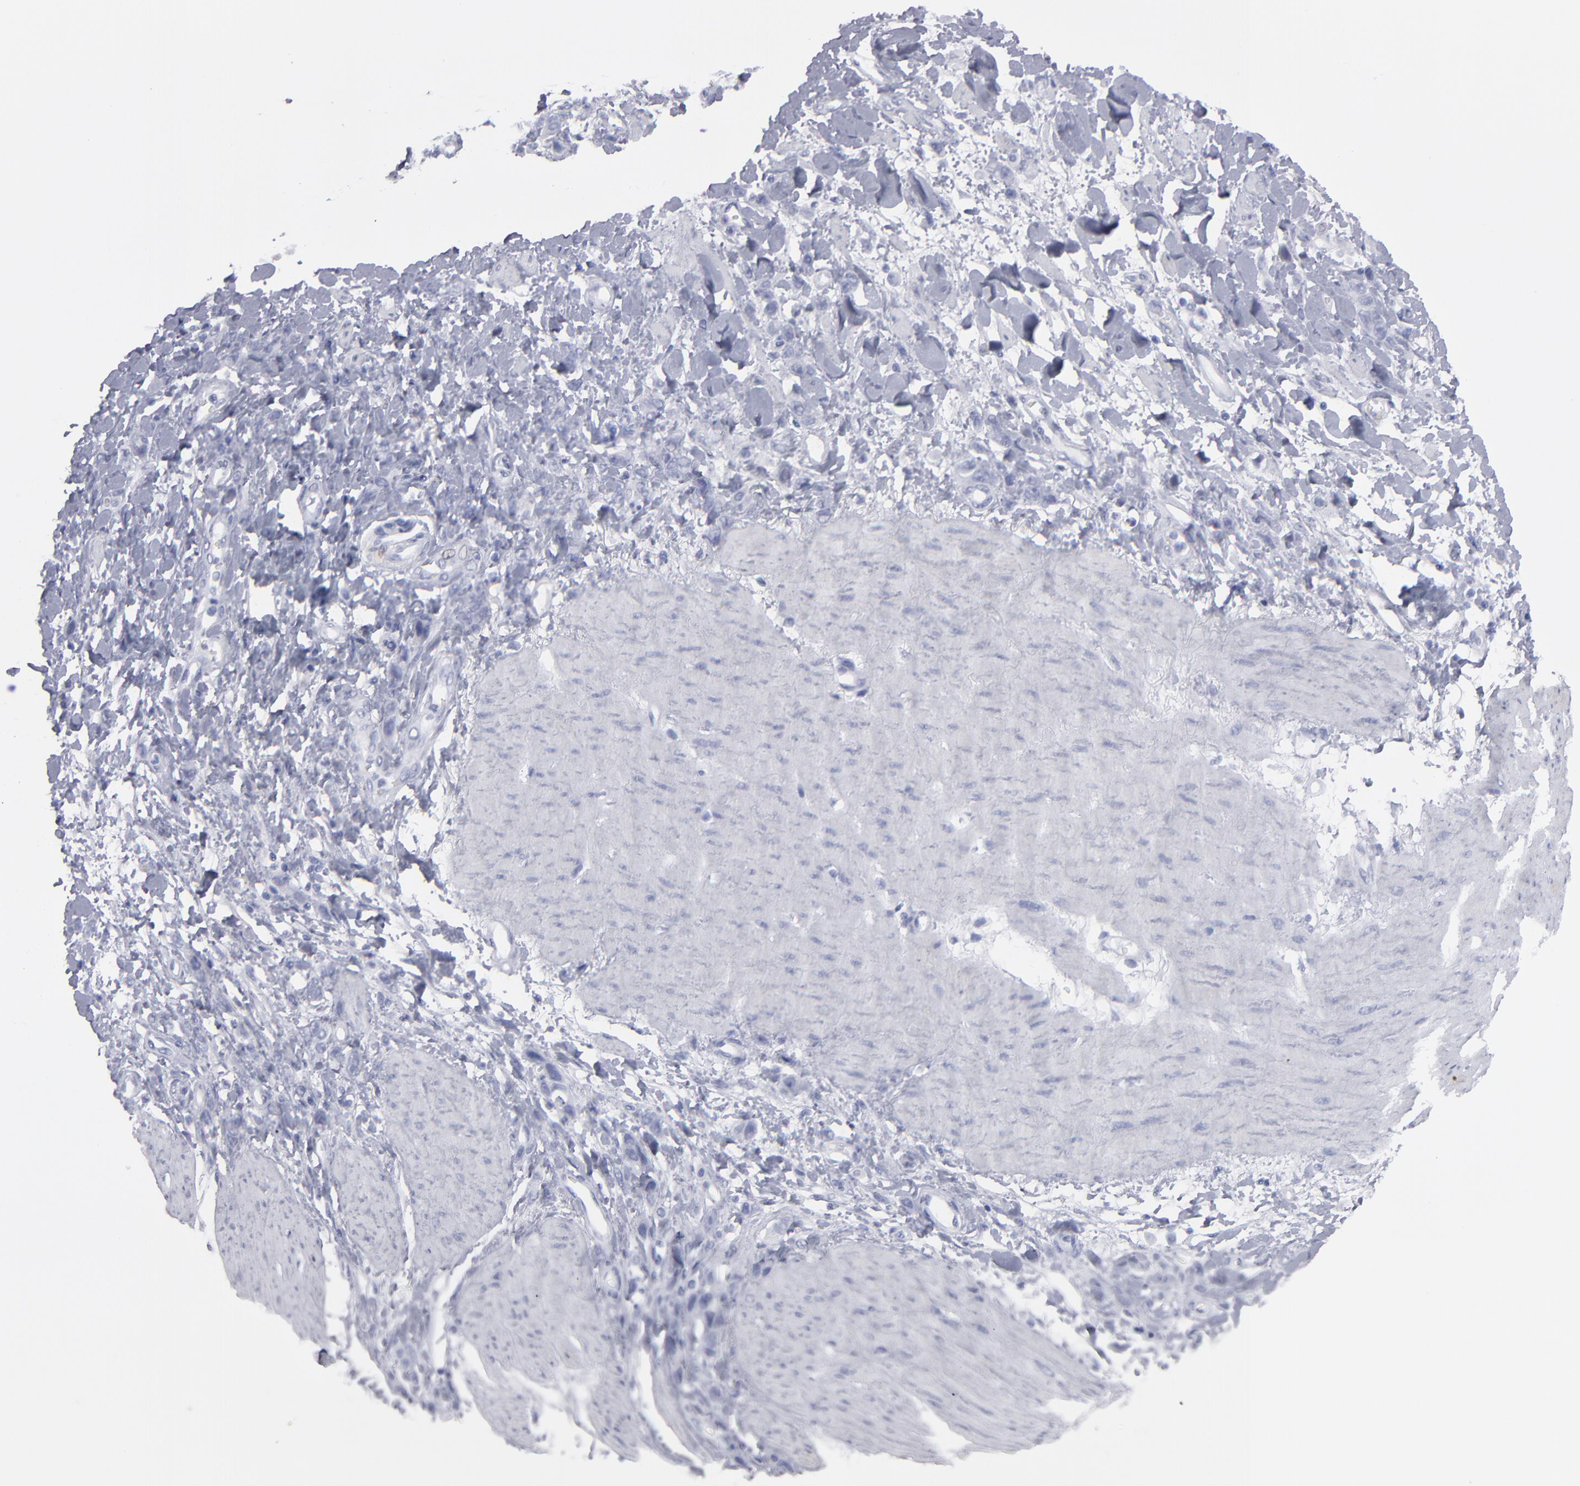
{"staining": {"intensity": "negative", "quantity": "none", "location": "none"}, "tissue": "stomach cancer", "cell_type": "Tumor cells", "image_type": "cancer", "snomed": [{"axis": "morphology", "description": "Normal tissue, NOS"}, {"axis": "morphology", "description": "Adenocarcinoma, NOS"}, {"axis": "topography", "description": "Stomach"}], "caption": "Adenocarcinoma (stomach) was stained to show a protein in brown. There is no significant staining in tumor cells.", "gene": "ALDOB", "patient": {"sex": "male", "age": 82}}